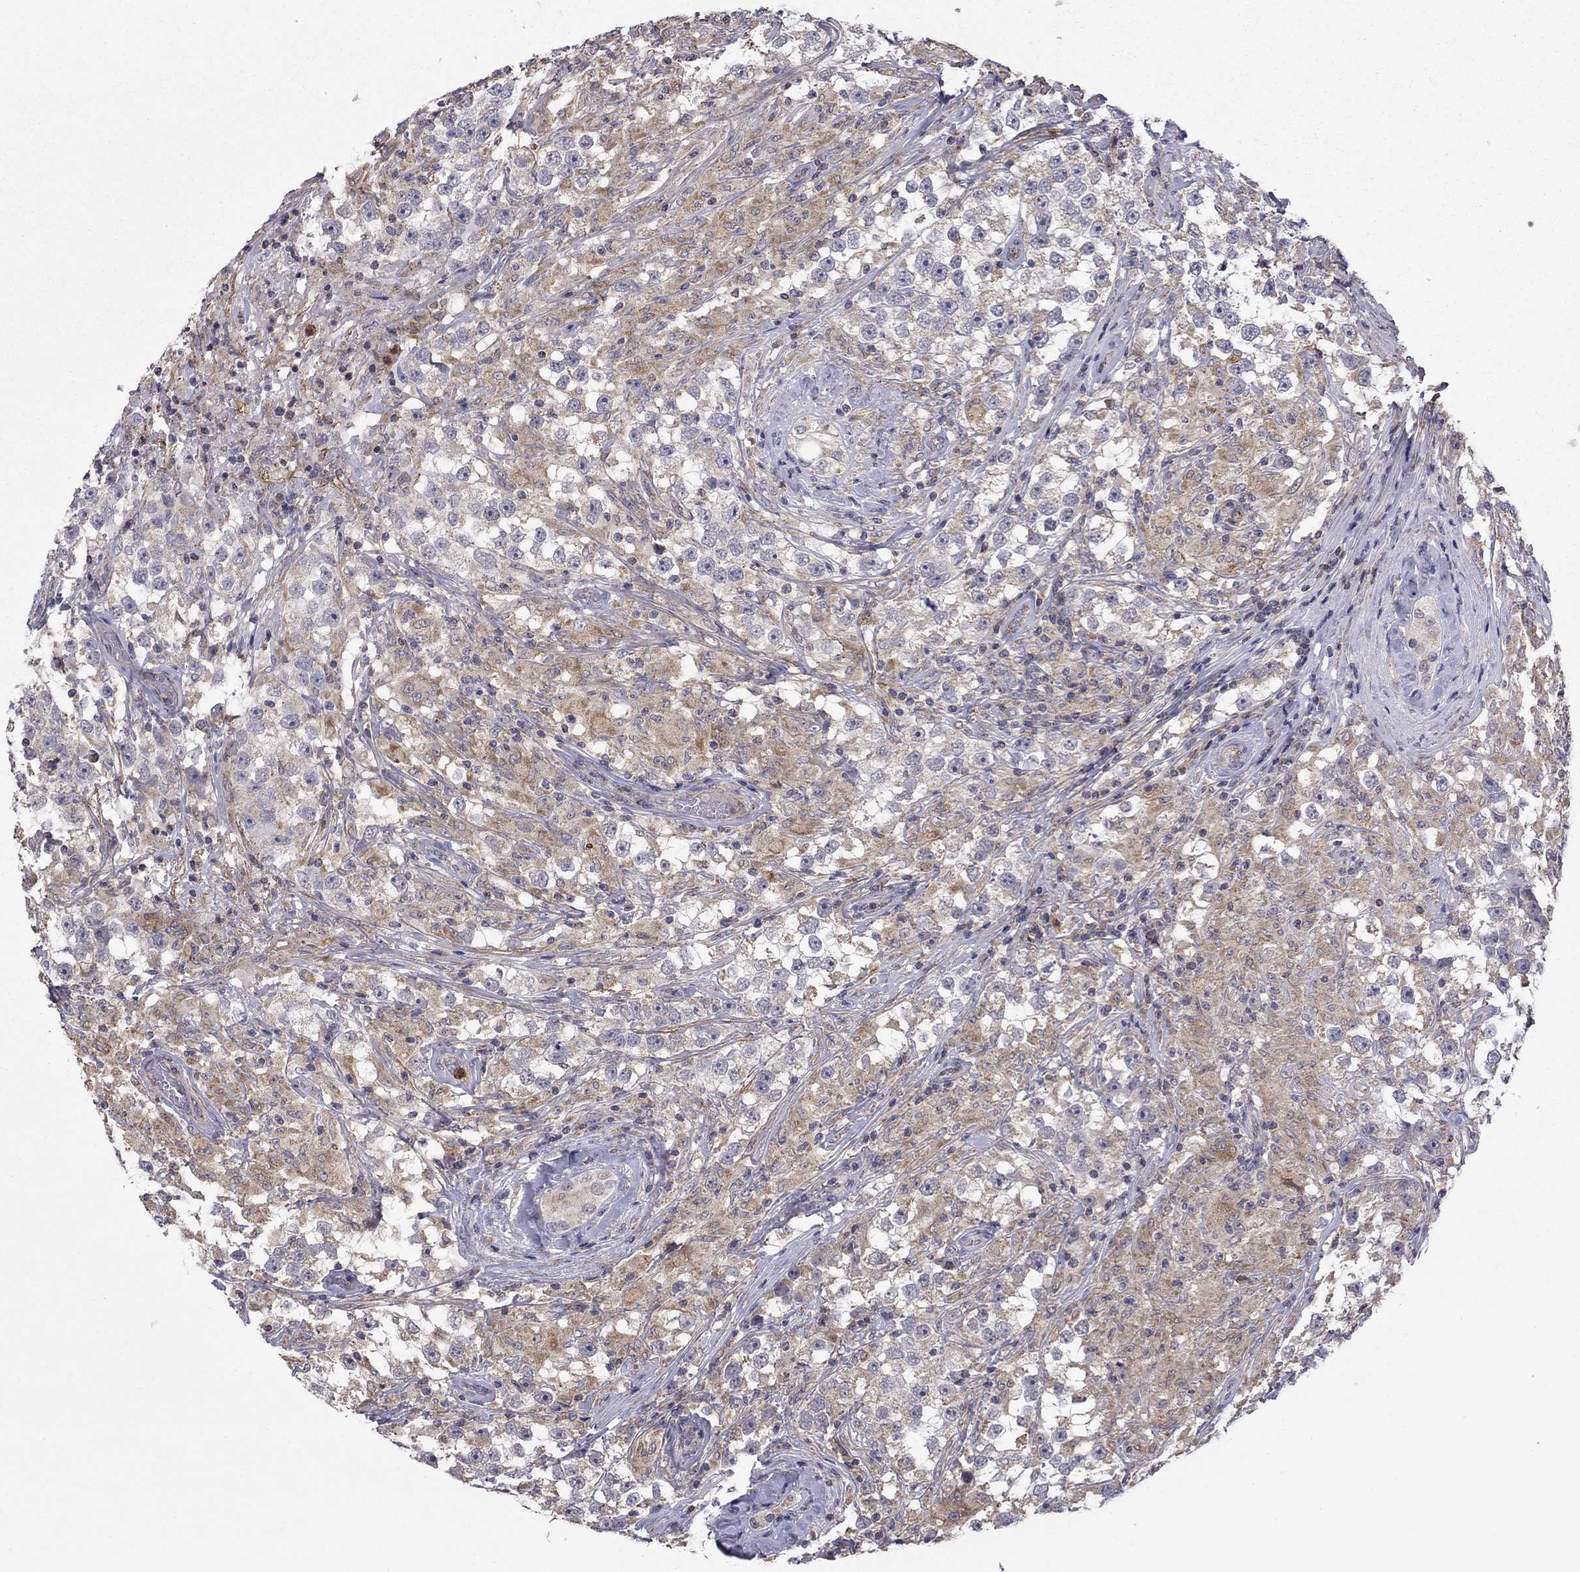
{"staining": {"intensity": "negative", "quantity": "none", "location": "none"}, "tissue": "testis cancer", "cell_type": "Tumor cells", "image_type": "cancer", "snomed": [{"axis": "morphology", "description": "Seminoma, NOS"}, {"axis": "topography", "description": "Testis"}], "caption": "Immunohistochemistry (IHC) image of testis seminoma stained for a protein (brown), which demonstrates no staining in tumor cells.", "gene": "DOP1B", "patient": {"sex": "male", "age": 46}}